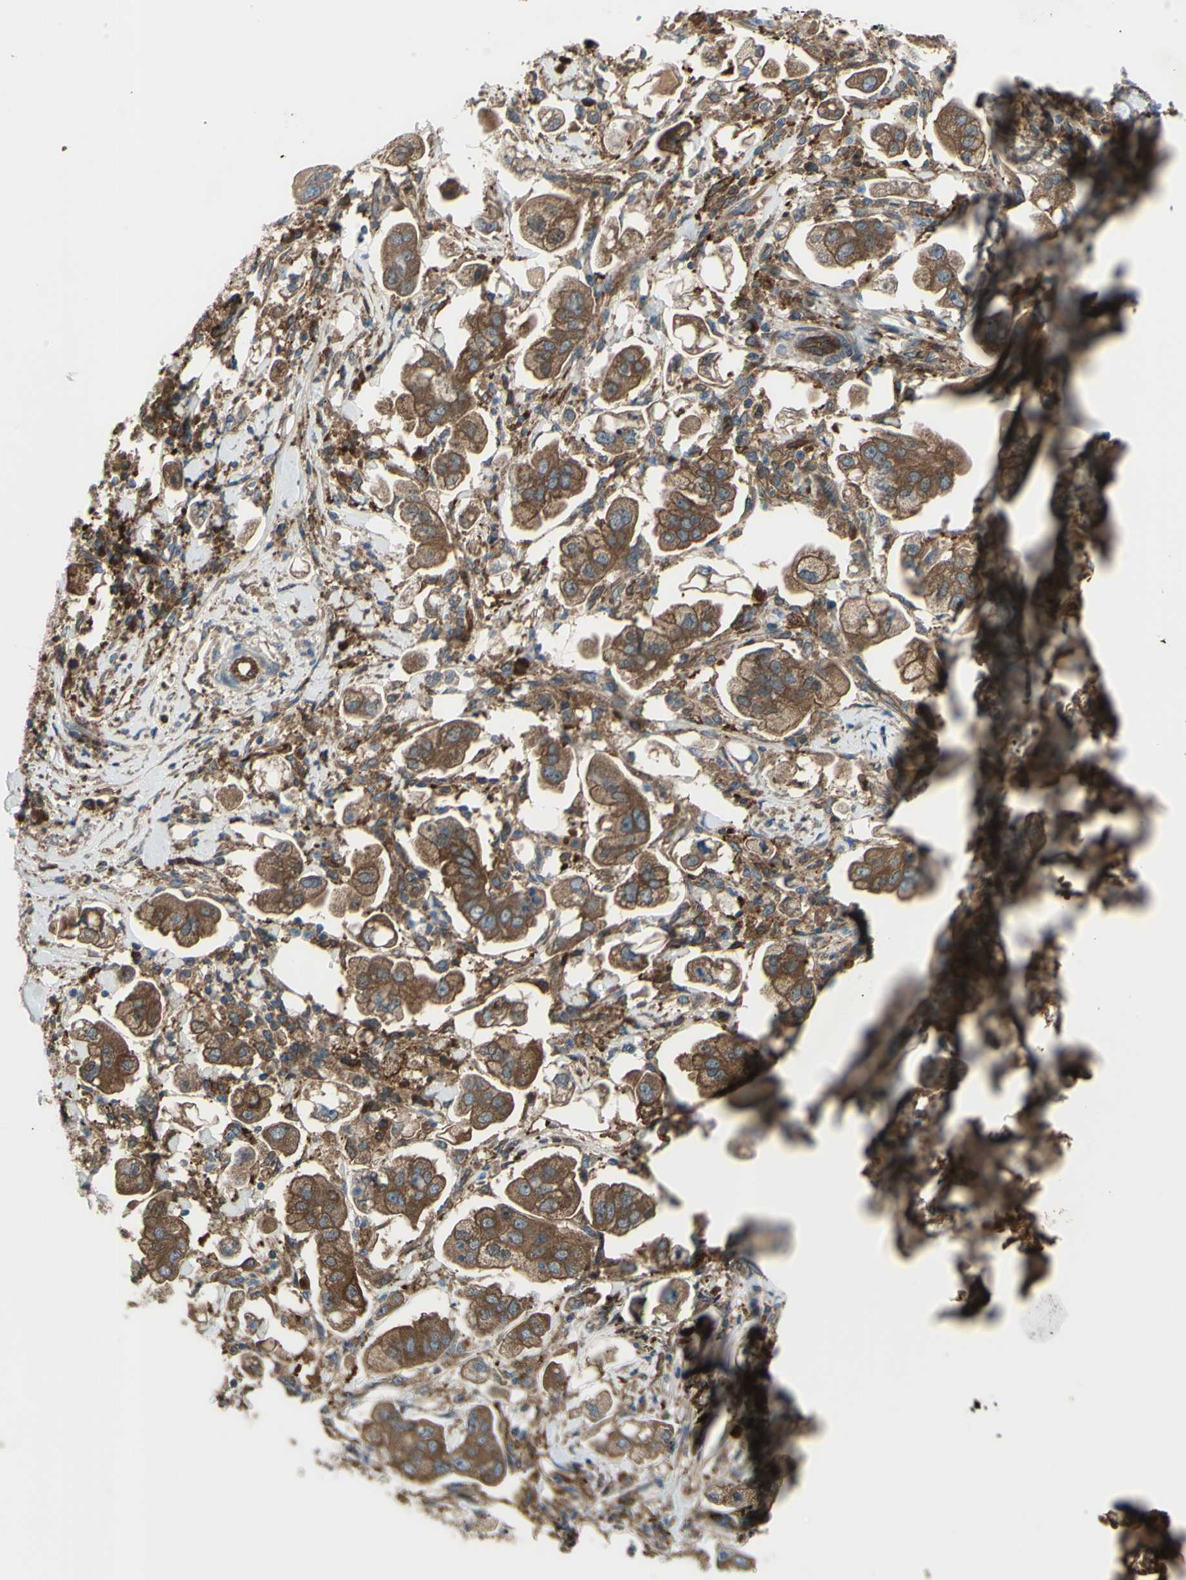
{"staining": {"intensity": "strong", "quantity": ">75%", "location": "cytoplasmic/membranous"}, "tissue": "stomach cancer", "cell_type": "Tumor cells", "image_type": "cancer", "snomed": [{"axis": "morphology", "description": "Adenocarcinoma, NOS"}, {"axis": "topography", "description": "Stomach"}], "caption": "High-power microscopy captured an immunohistochemistry (IHC) photomicrograph of stomach cancer, revealing strong cytoplasmic/membranous positivity in approximately >75% of tumor cells. (Stains: DAB in brown, nuclei in blue, Microscopy: brightfield microscopy at high magnification).", "gene": "IGSF9B", "patient": {"sex": "male", "age": 62}}